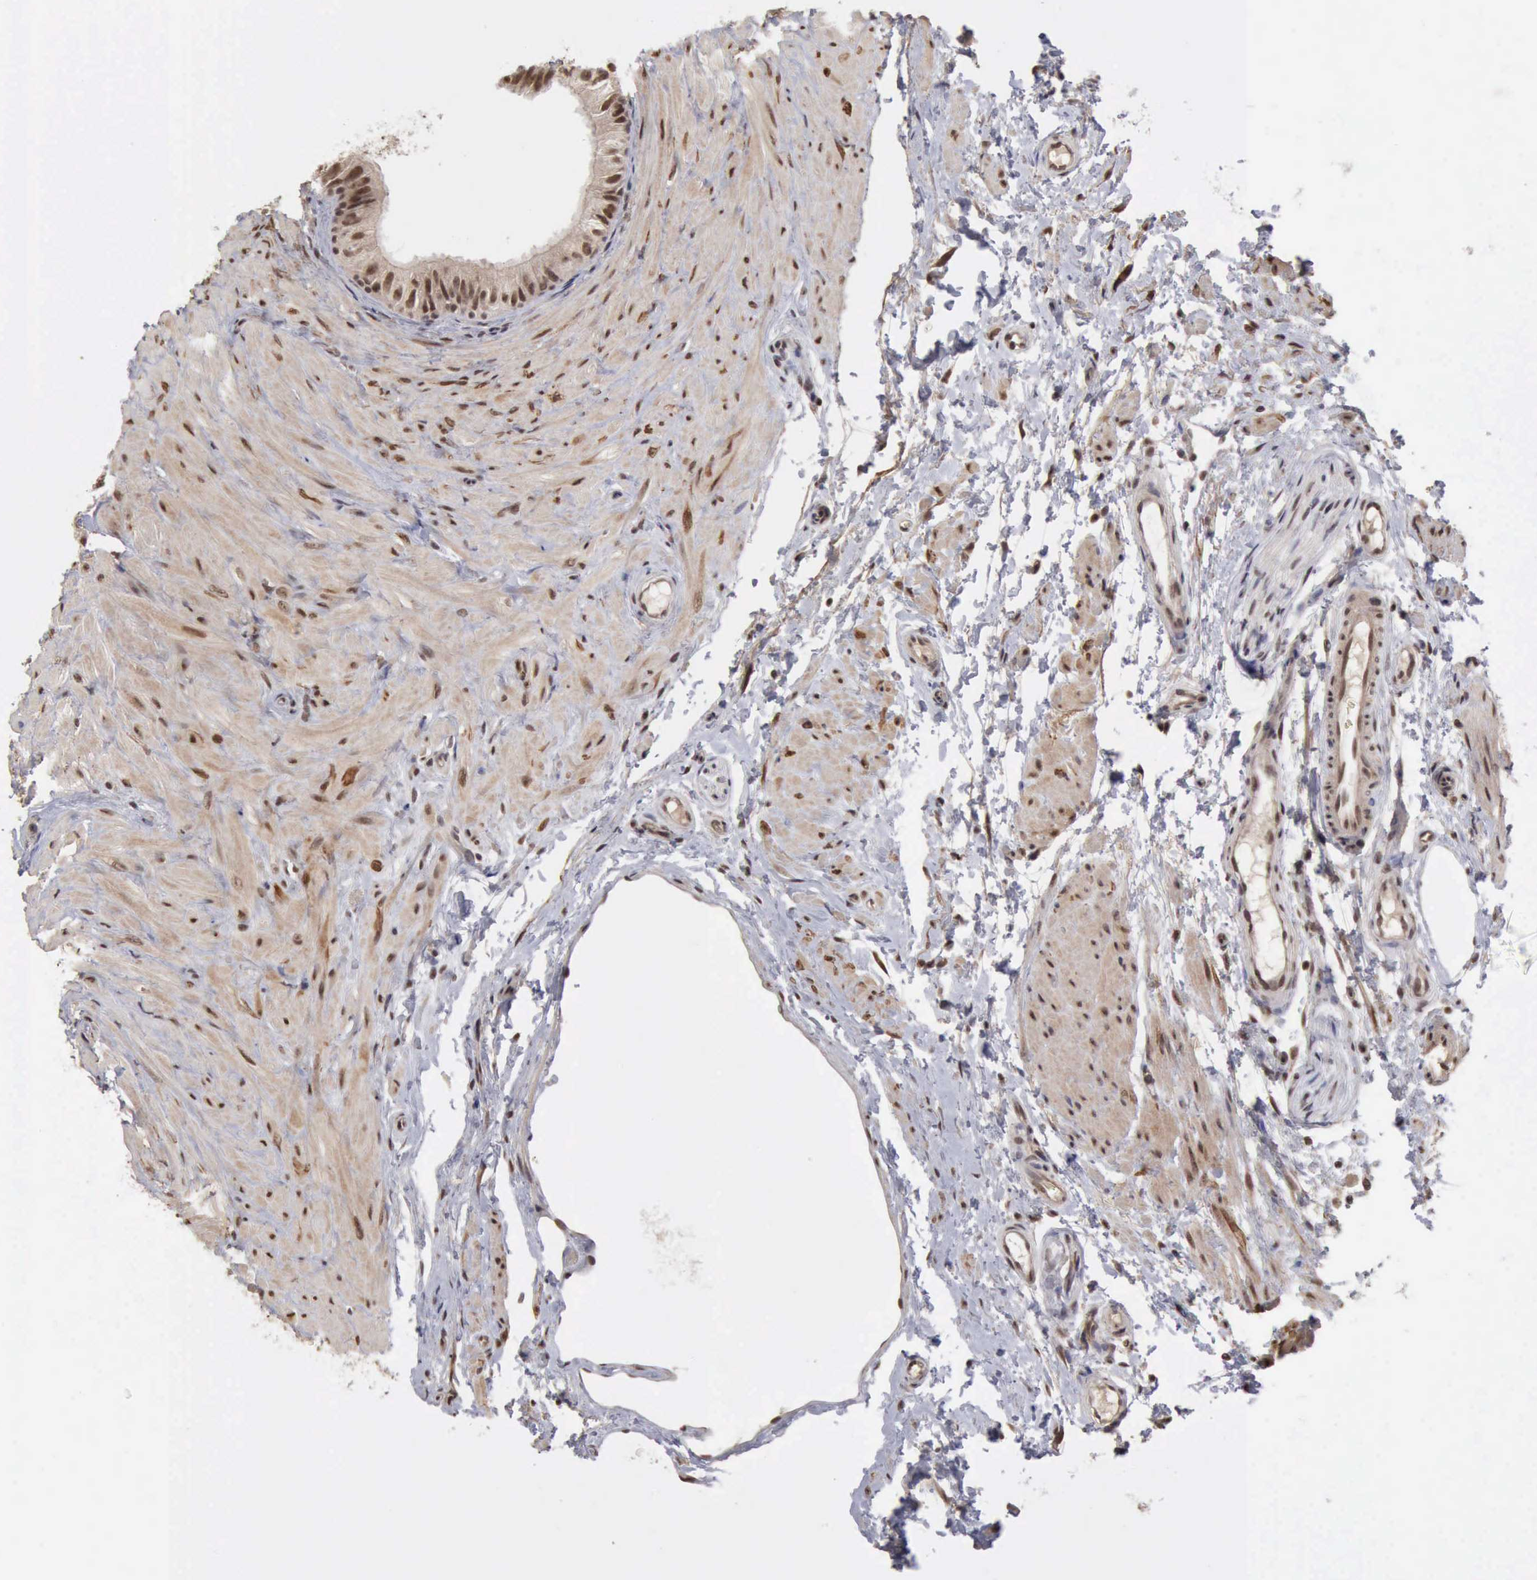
{"staining": {"intensity": "moderate", "quantity": "25%-75%", "location": "cytoplasmic/membranous,nuclear"}, "tissue": "epididymis", "cell_type": "Glandular cells", "image_type": "normal", "snomed": [{"axis": "morphology", "description": "Normal tissue, NOS"}, {"axis": "topography", "description": "Epididymis"}], "caption": "Immunohistochemistry (IHC) (DAB (3,3'-diaminobenzidine)) staining of benign epididymis shows moderate cytoplasmic/membranous,nuclear protein expression in approximately 25%-75% of glandular cells.", "gene": "CDKN2A", "patient": {"sex": "male", "age": 68}}